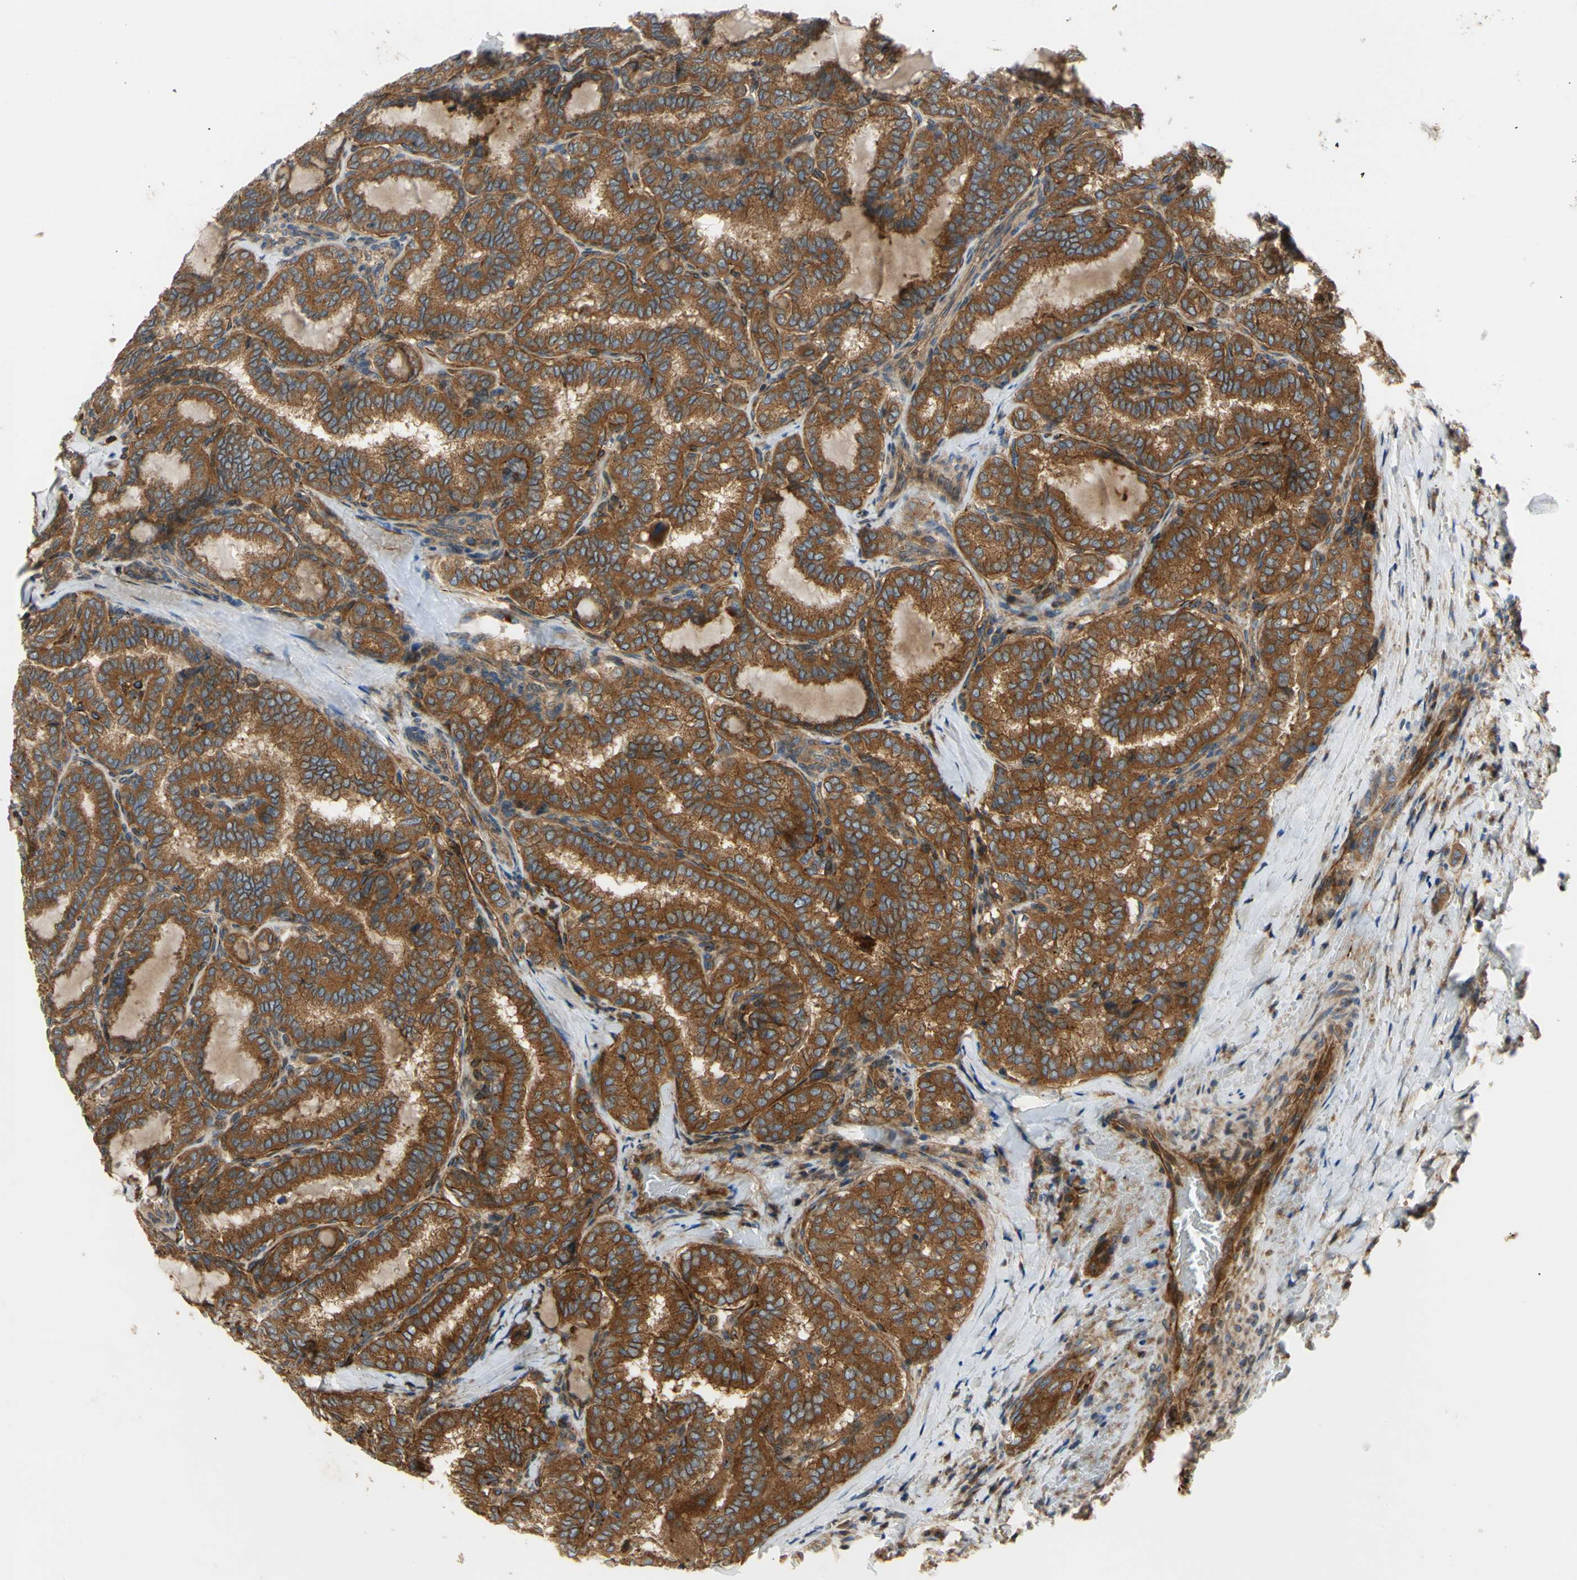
{"staining": {"intensity": "strong", "quantity": ">75%", "location": "cytoplasmic/membranous"}, "tissue": "thyroid cancer", "cell_type": "Tumor cells", "image_type": "cancer", "snomed": [{"axis": "morphology", "description": "Normal tissue, NOS"}, {"axis": "morphology", "description": "Papillary adenocarcinoma, NOS"}, {"axis": "topography", "description": "Thyroid gland"}], "caption": "This photomicrograph exhibits immunohistochemistry staining of human papillary adenocarcinoma (thyroid), with high strong cytoplasmic/membranous expression in about >75% of tumor cells.", "gene": "TUBG2", "patient": {"sex": "female", "age": 30}}